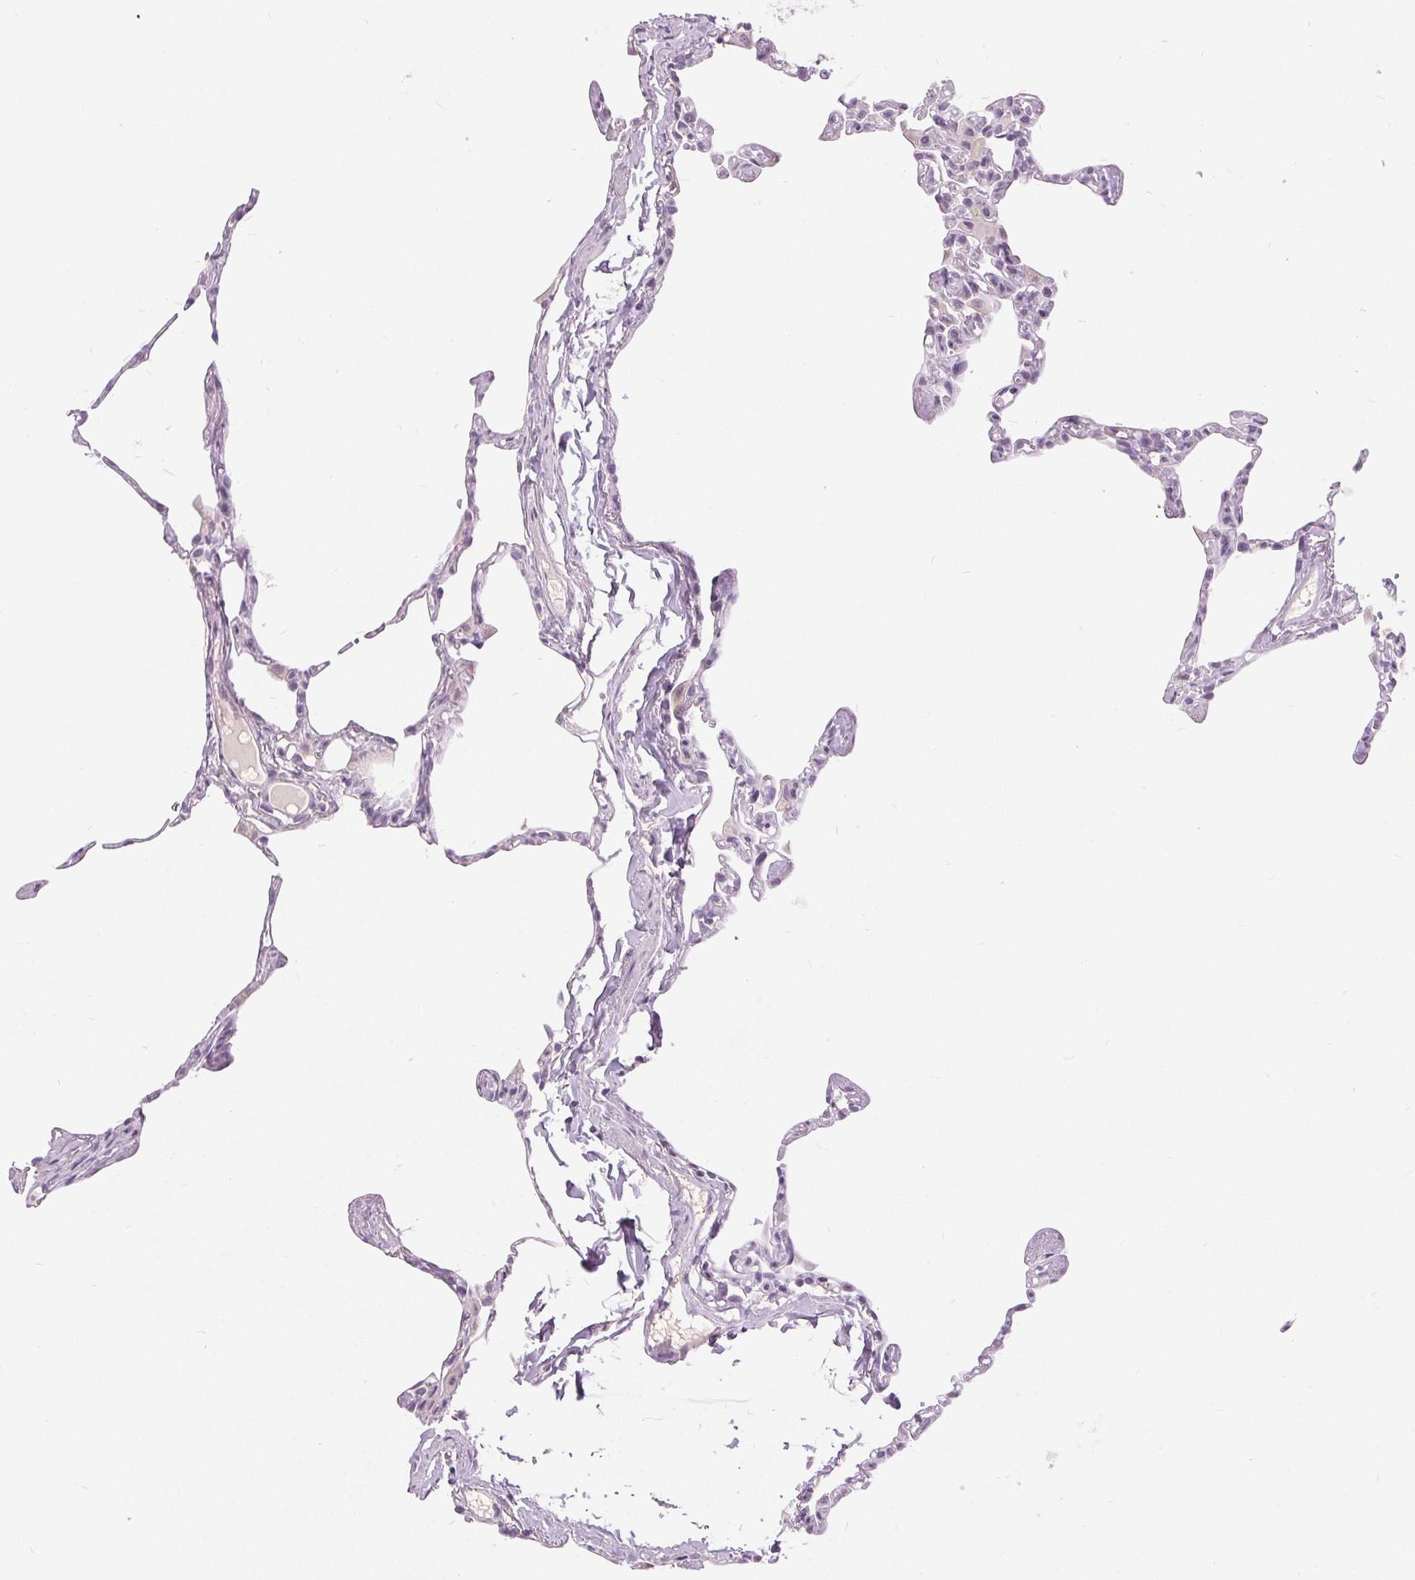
{"staining": {"intensity": "negative", "quantity": "none", "location": "none"}, "tissue": "lung", "cell_type": "Alveolar cells", "image_type": "normal", "snomed": [{"axis": "morphology", "description": "Normal tissue, NOS"}, {"axis": "topography", "description": "Lung"}], "caption": "A micrograph of human lung is negative for staining in alveolar cells. (IHC, brightfield microscopy, high magnification).", "gene": "DSG3", "patient": {"sex": "male", "age": 65}}